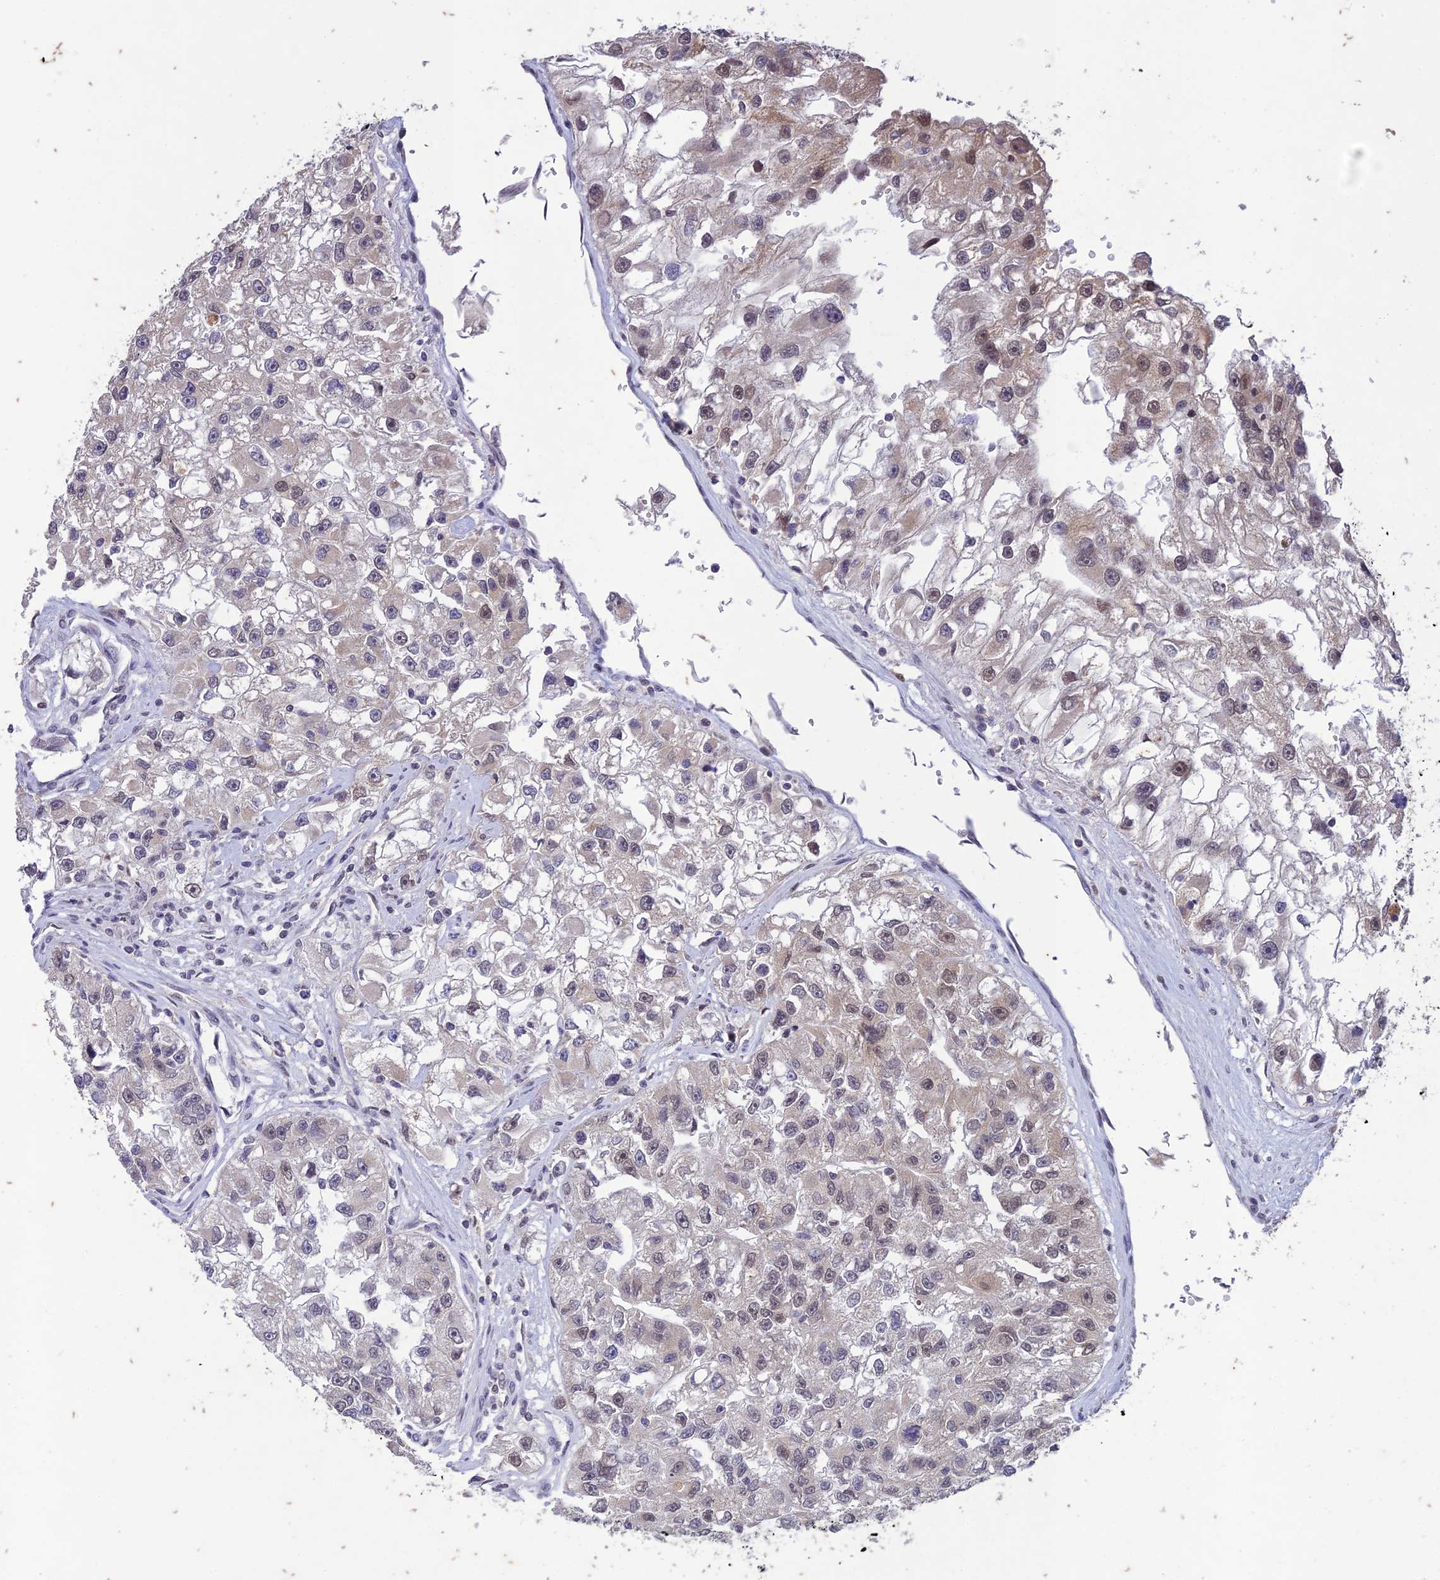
{"staining": {"intensity": "weak", "quantity": "<25%", "location": "nuclear"}, "tissue": "renal cancer", "cell_type": "Tumor cells", "image_type": "cancer", "snomed": [{"axis": "morphology", "description": "Adenocarcinoma, NOS"}, {"axis": "topography", "description": "Kidney"}], "caption": "Immunohistochemical staining of human adenocarcinoma (renal) exhibits no significant positivity in tumor cells.", "gene": "POP4", "patient": {"sex": "male", "age": 63}}